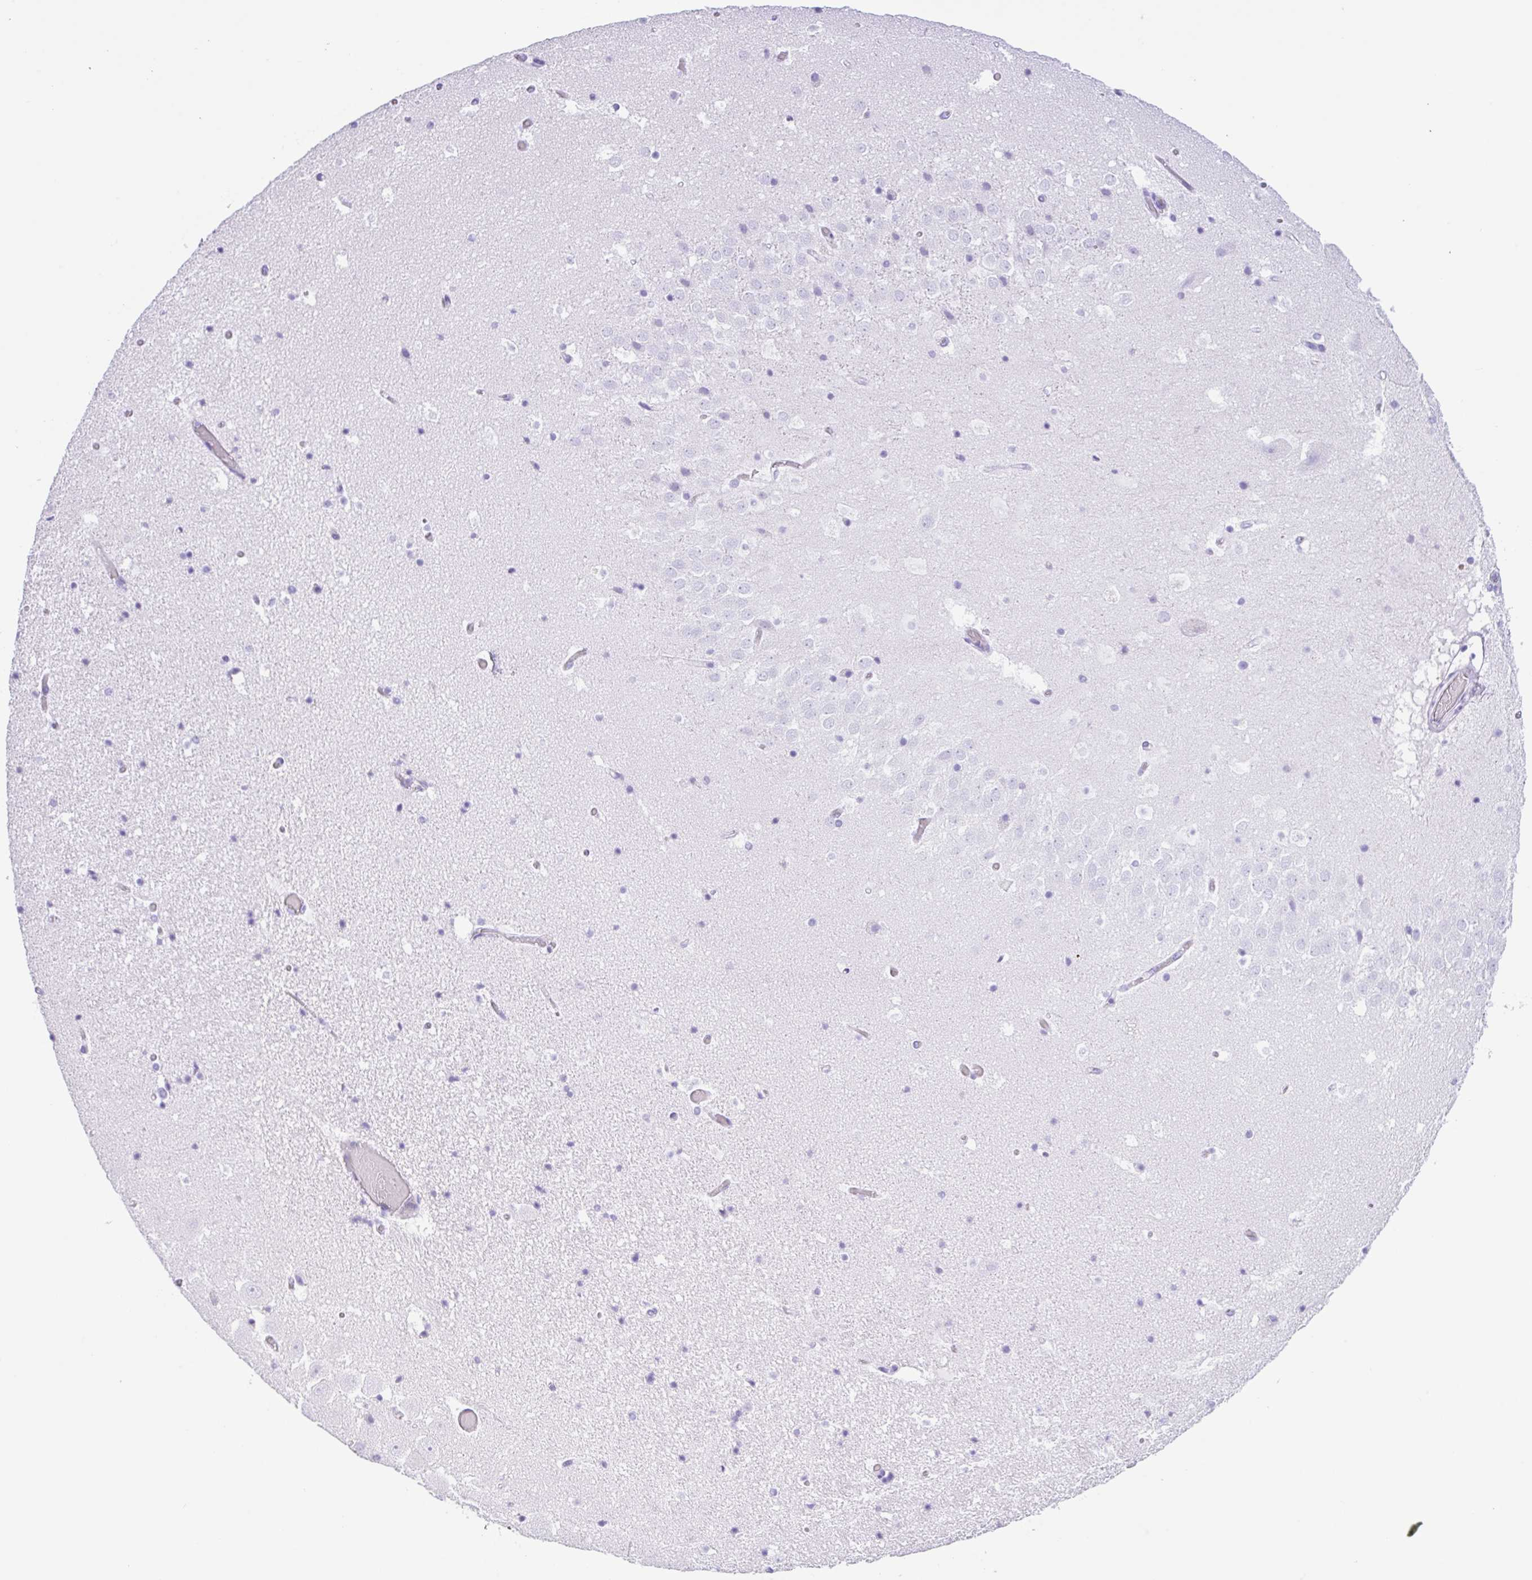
{"staining": {"intensity": "negative", "quantity": "none", "location": "none"}, "tissue": "hippocampus", "cell_type": "Glial cells", "image_type": "normal", "snomed": [{"axis": "morphology", "description": "Normal tissue, NOS"}, {"axis": "topography", "description": "Hippocampus"}], "caption": "Photomicrograph shows no significant protein staining in glial cells of benign hippocampus.", "gene": "CPA1", "patient": {"sex": "female", "age": 42}}